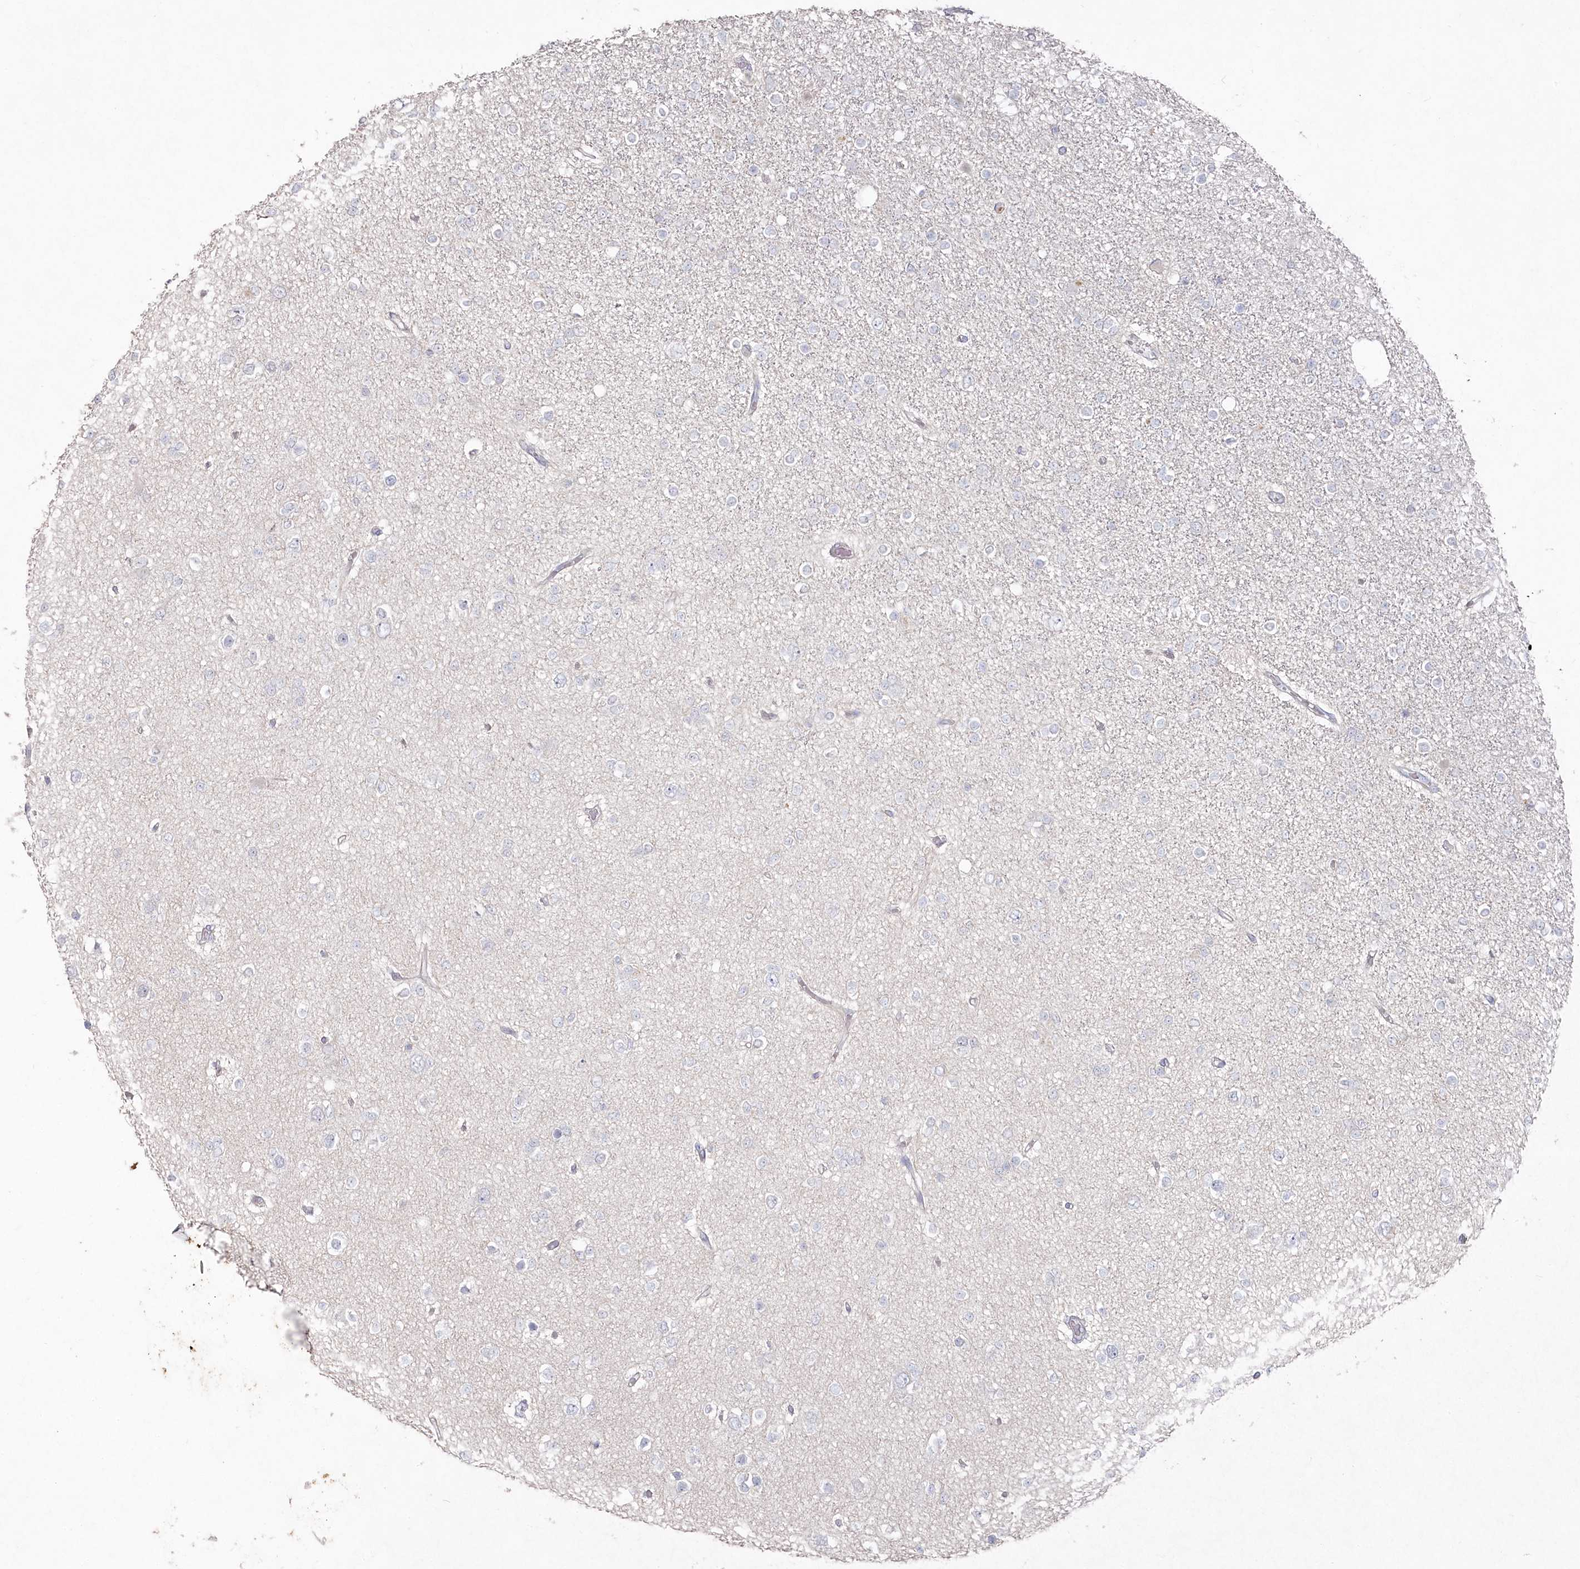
{"staining": {"intensity": "negative", "quantity": "none", "location": "none"}, "tissue": "glioma", "cell_type": "Tumor cells", "image_type": "cancer", "snomed": [{"axis": "morphology", "description": "Glioma, malignant, Low grade"}, {"axis": "topography", "description": "Brain"}], "caption": "Immunohistochemical staining of human malignant low-grade glioma displays no significant positivity in tumor cells.", "gene": "TGFBRAP1", "patient": {"sex": "female", "age": 22}}